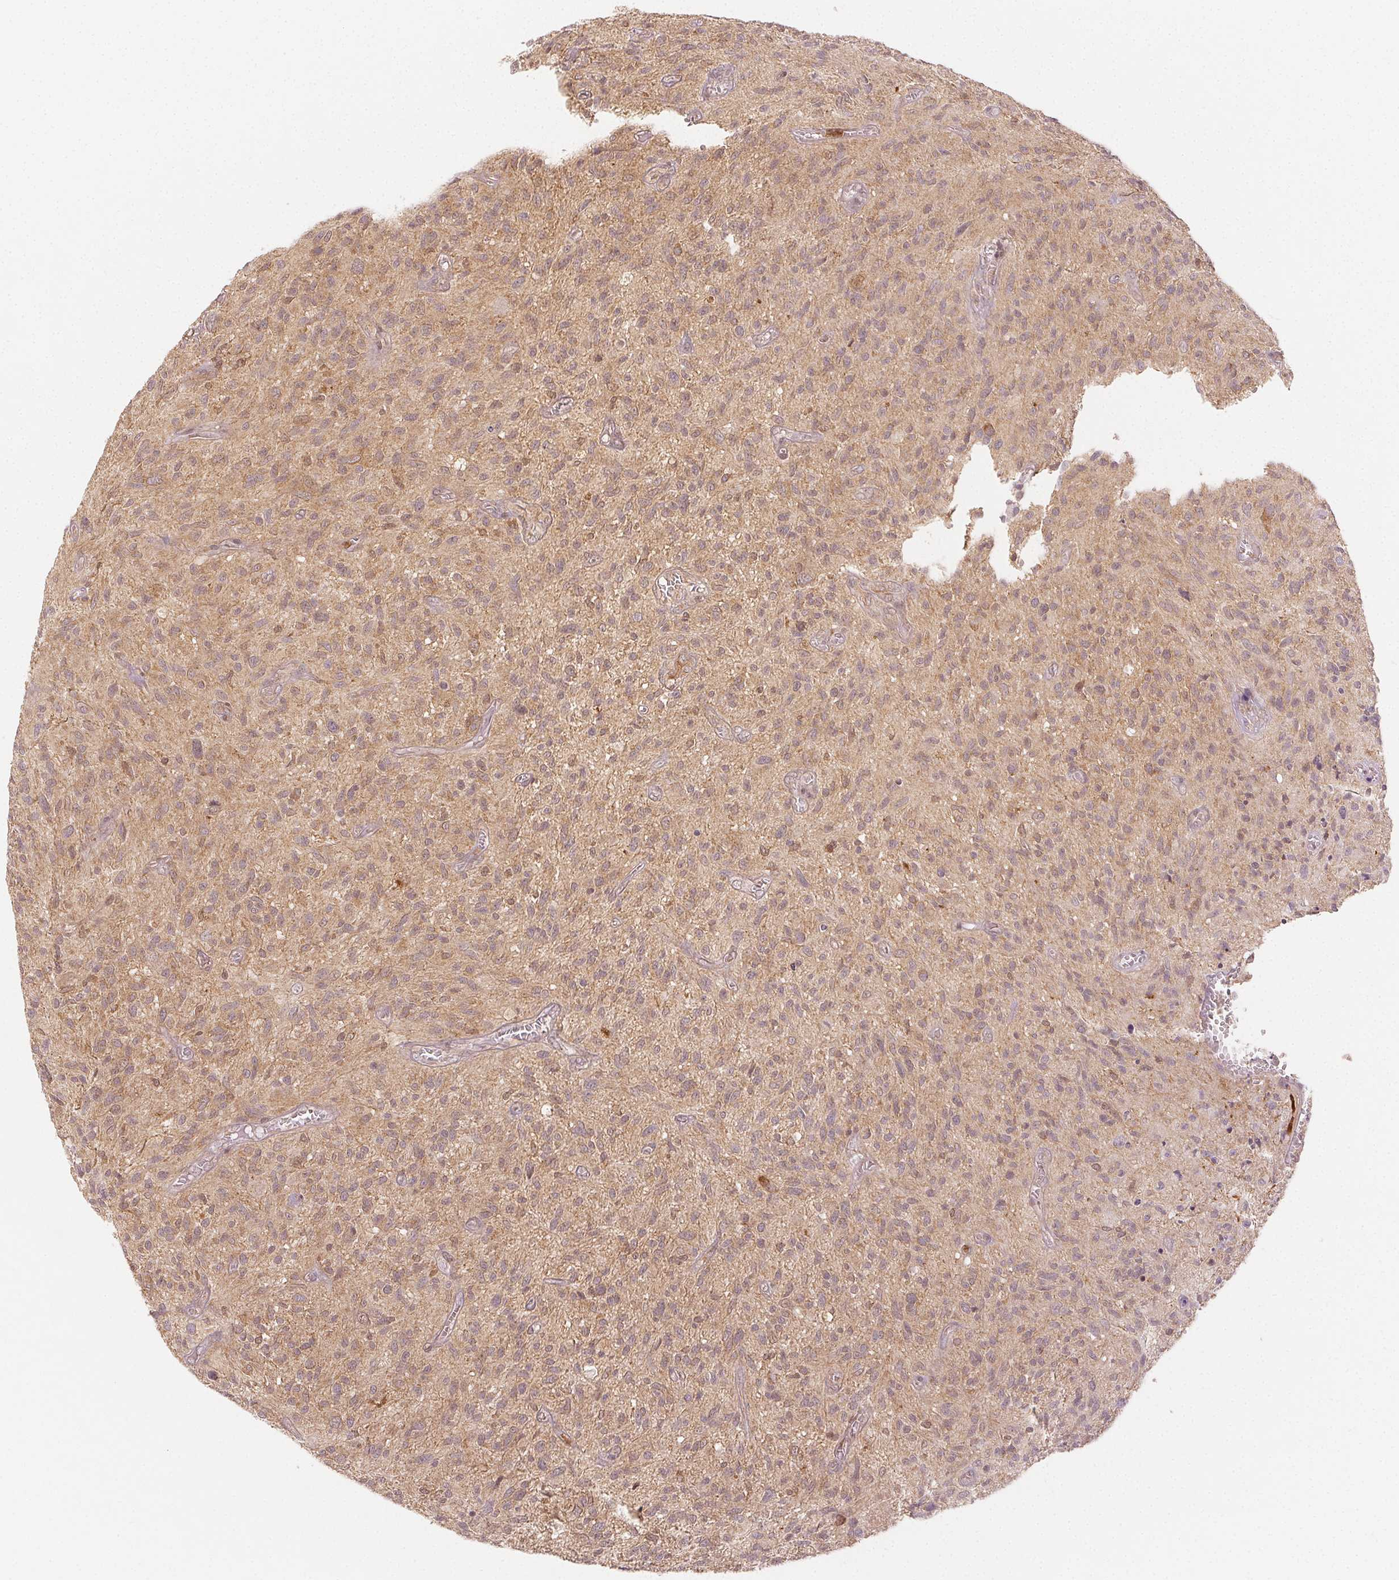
{"staining": {"intensity": "weak", "quantity": "25%-75%", "location": "nuclear"}, "tissue": "glioma", "cell_type": "Tumor cells", "image_type": "cancer", "snomed": [{"axis": "morphology", "description": "Glioma, malignant, High grade"}, {"axis": "topography", "description": "Brain"}], "caption": "Immunohistochemical staining of high-grade glioma (malignant) reveals weak nuclear protein positivity in about 25%-75% of tumor cells.", "gene": "MAPK14", "patient": {"sex": "male", "age": 75}}